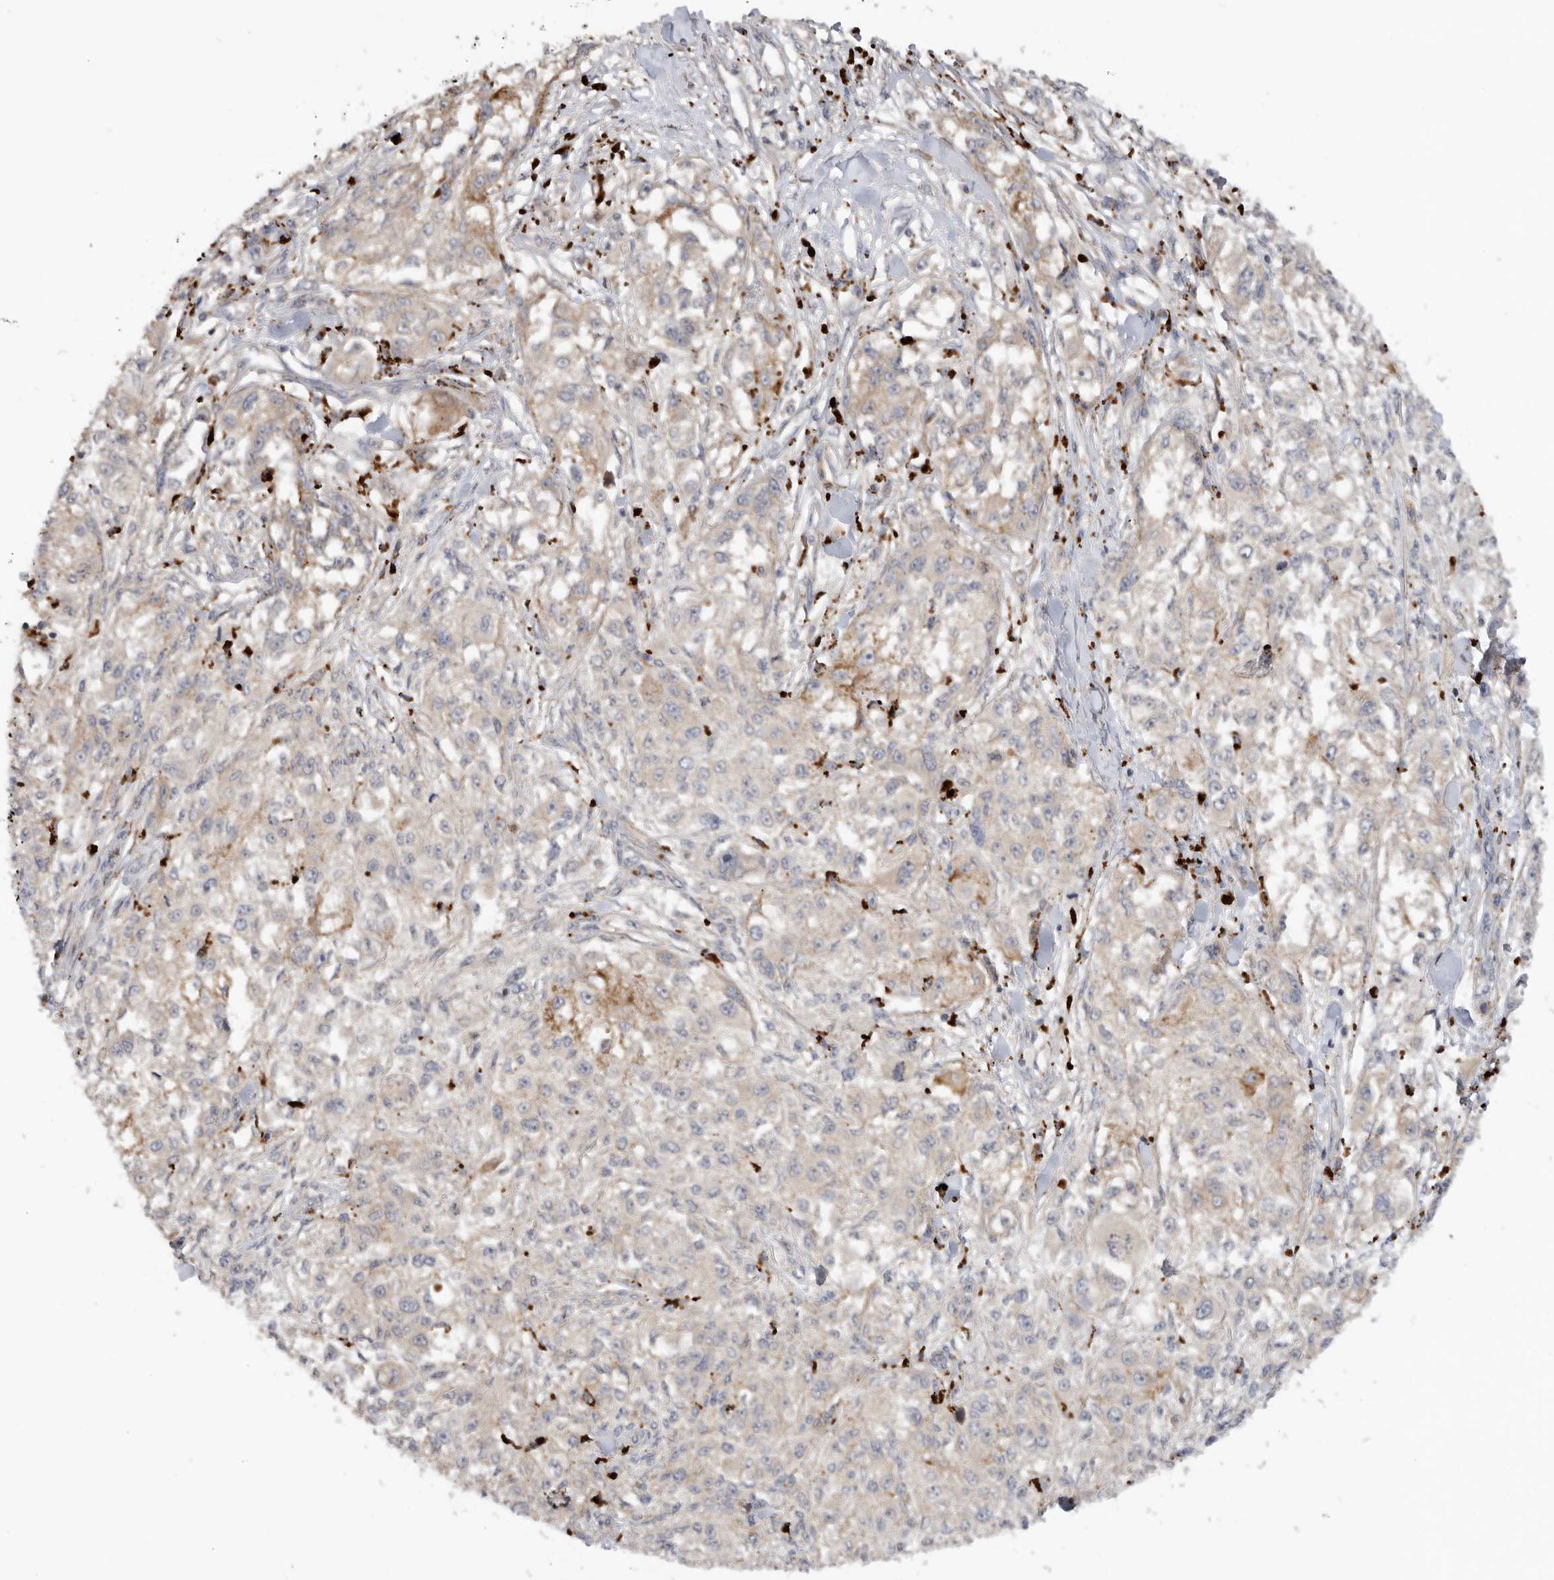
{"staining": {"intensity": "weak", "quantity": "<25%", "location": "cytoplasmic/membranous"}, "tissue": "melanoma", "cell_type": "Tumor cells", "image_type": "cancer", "snomed": [{"axis": "morphology", "description": "Necrosis, NOS"}, {"axis": "morphology", "description": "Malignant melanoma, NOS"}, {"axis": "topography", "description": "Skin"}], "caption": "Tumor cells show no significant positivity in melanoma.", "gene": "GNE", "patient": {"sex": "female", "age": 87}}